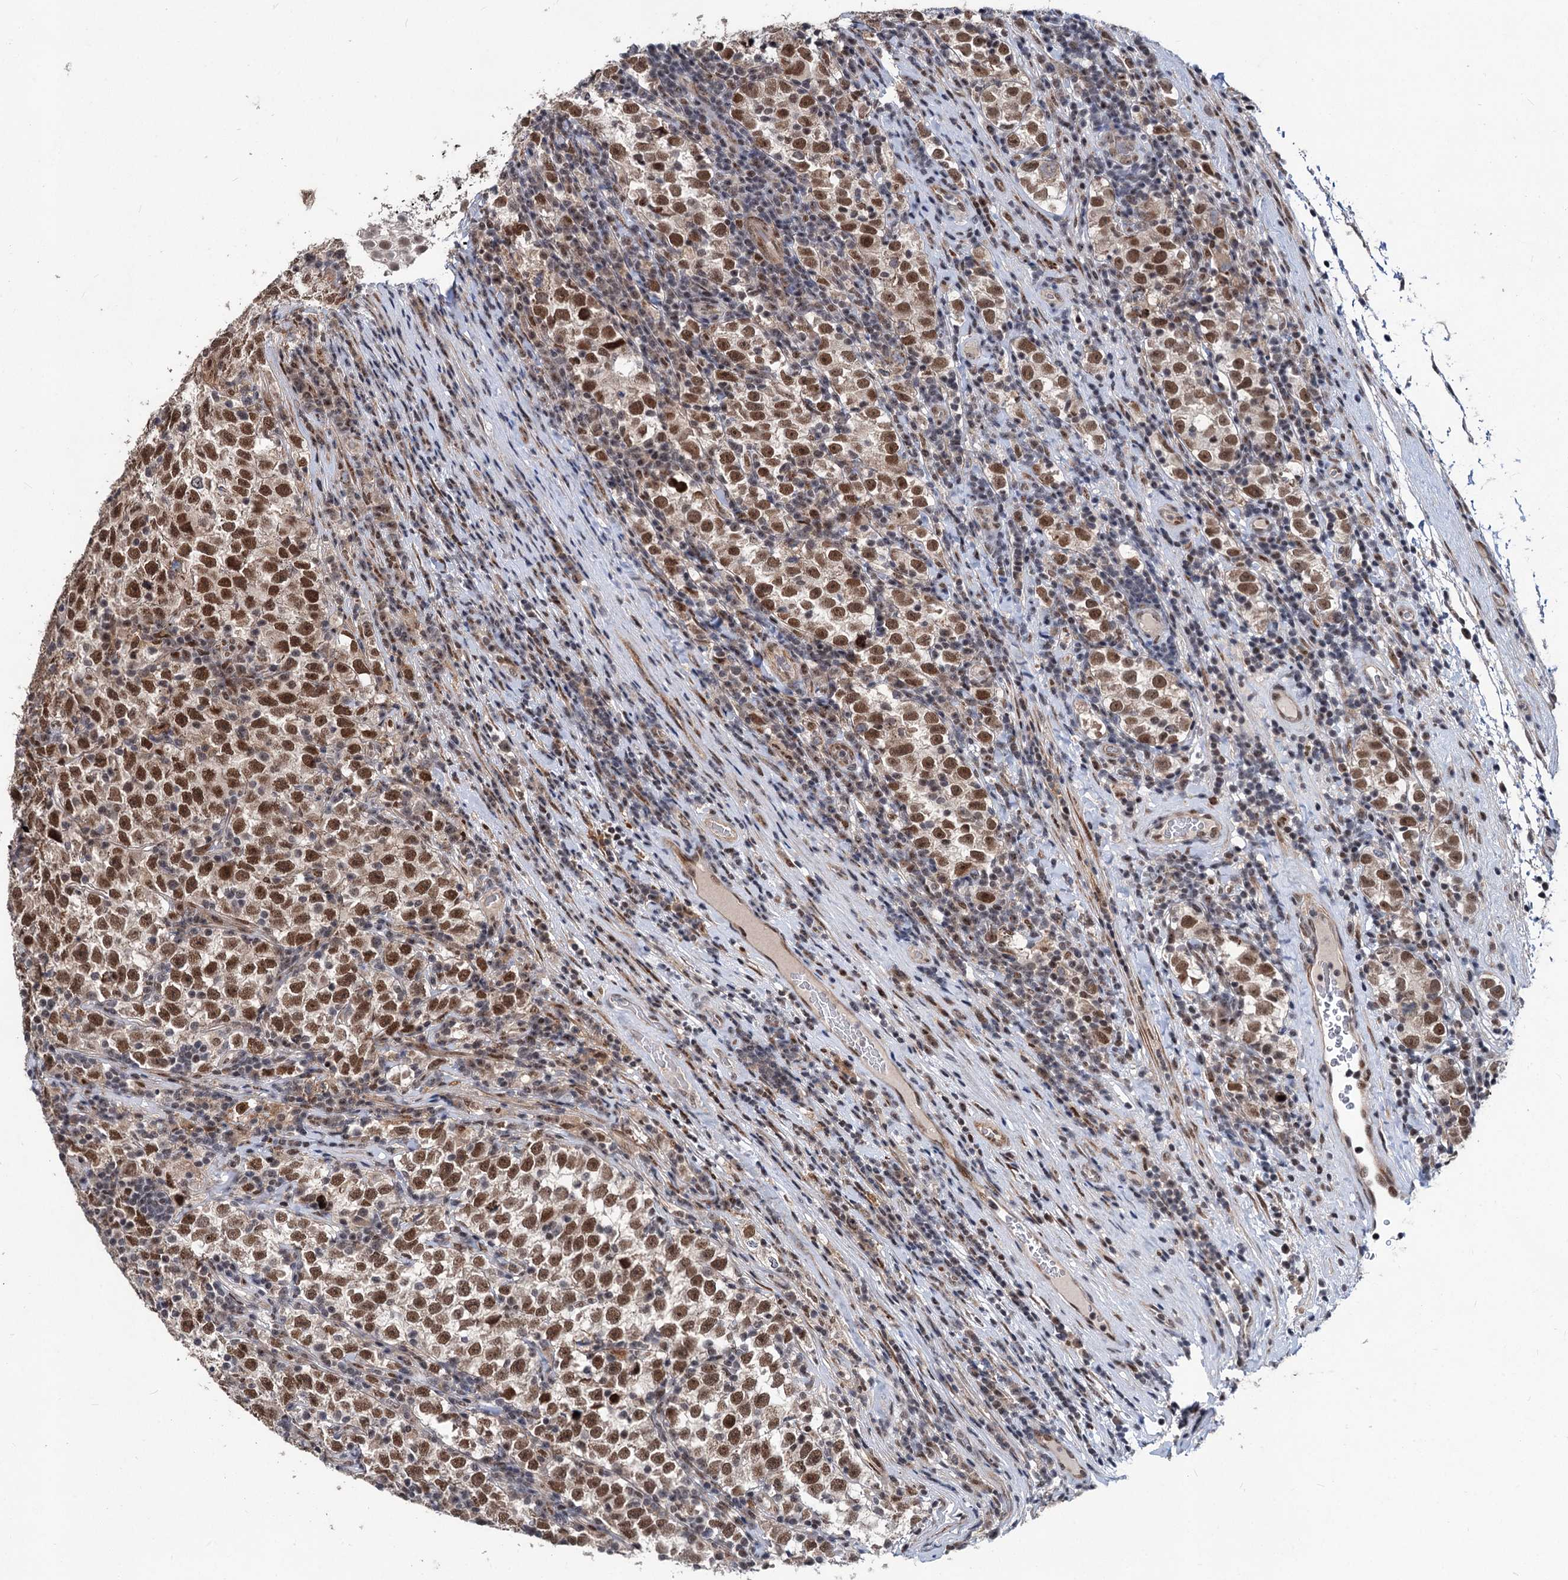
{"staining": {"intensity": "moderate", "quantity": ">75%", "location": "nuclear"}, "tissue": "testis cancer", "cell_type": "Tumor cells", "image_type": "cancer", "snomed": [{"axis": "morphology", "description": "Normal tissue, NOS"}, {"axis": "morphology", "description": "Seminoma, NOS"}, {"axis": "topography", "description": "Testis"}], "caption": "Immunohistochemical staining of human seminoma (testis) displays medium levels of moderate nuclear positivity in about >75% of tumor cells. The protein of interest is shown in brown color, while the nuclei are stained blue.", "gene": "PHF8", "patient": {"sex": "male", "age": 43}}